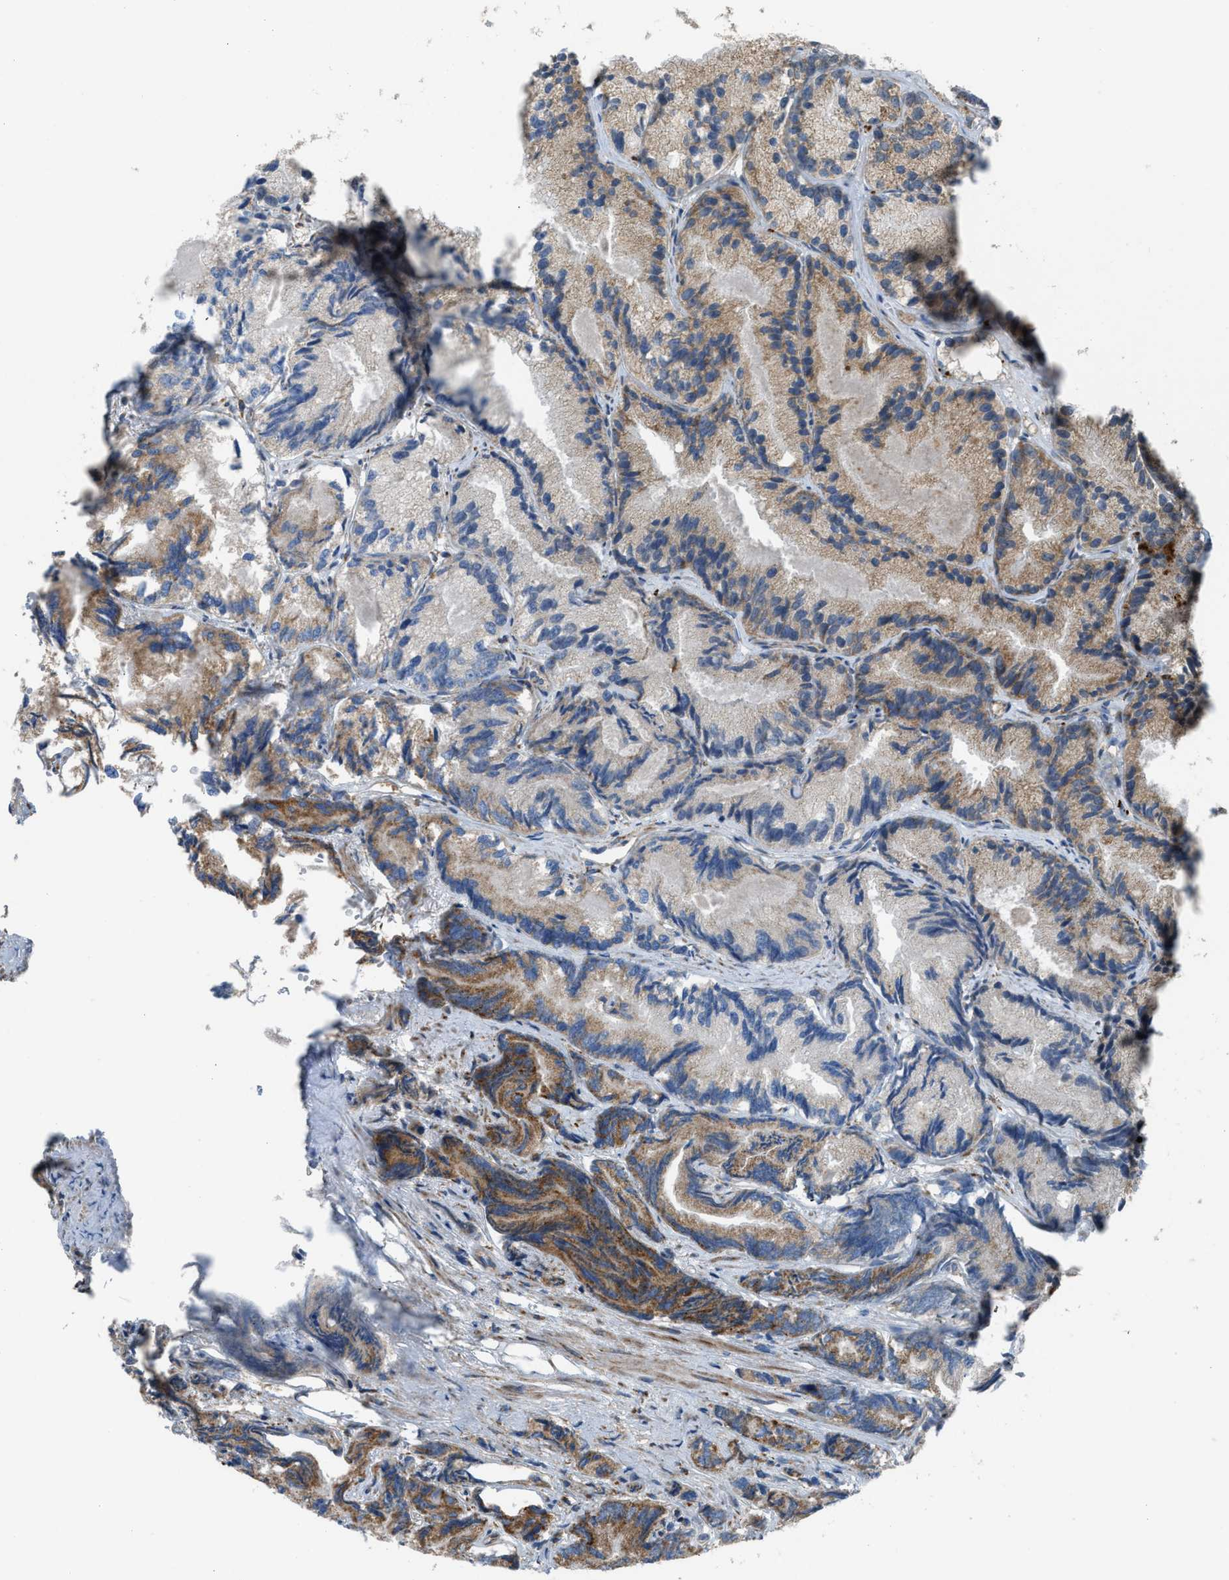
{"staining": {"intensity": "moderate", "quantity": "25%-75%", "location": "cytoplasmic/membranous"}, "tissue": "prostate cancer", "cell_type": "Tumor cells", "image_type": "cancer", "snomed": [{"axis": "morphology", "description": "Adenocarcinoma, Low grade"}, {"axis": "topography", "description": "Prostate"}], "caption": "A micrograph of prostate cancer (low-grade adenocarcinoma) stained for a protein shows moderate cytoplasmic/membranous brown staining in tumor cells. (DAB IHC with brightfield microscopy, high magnification).", "gene": "SMIM20", "patient": {"sex": "male", "age": 89}}